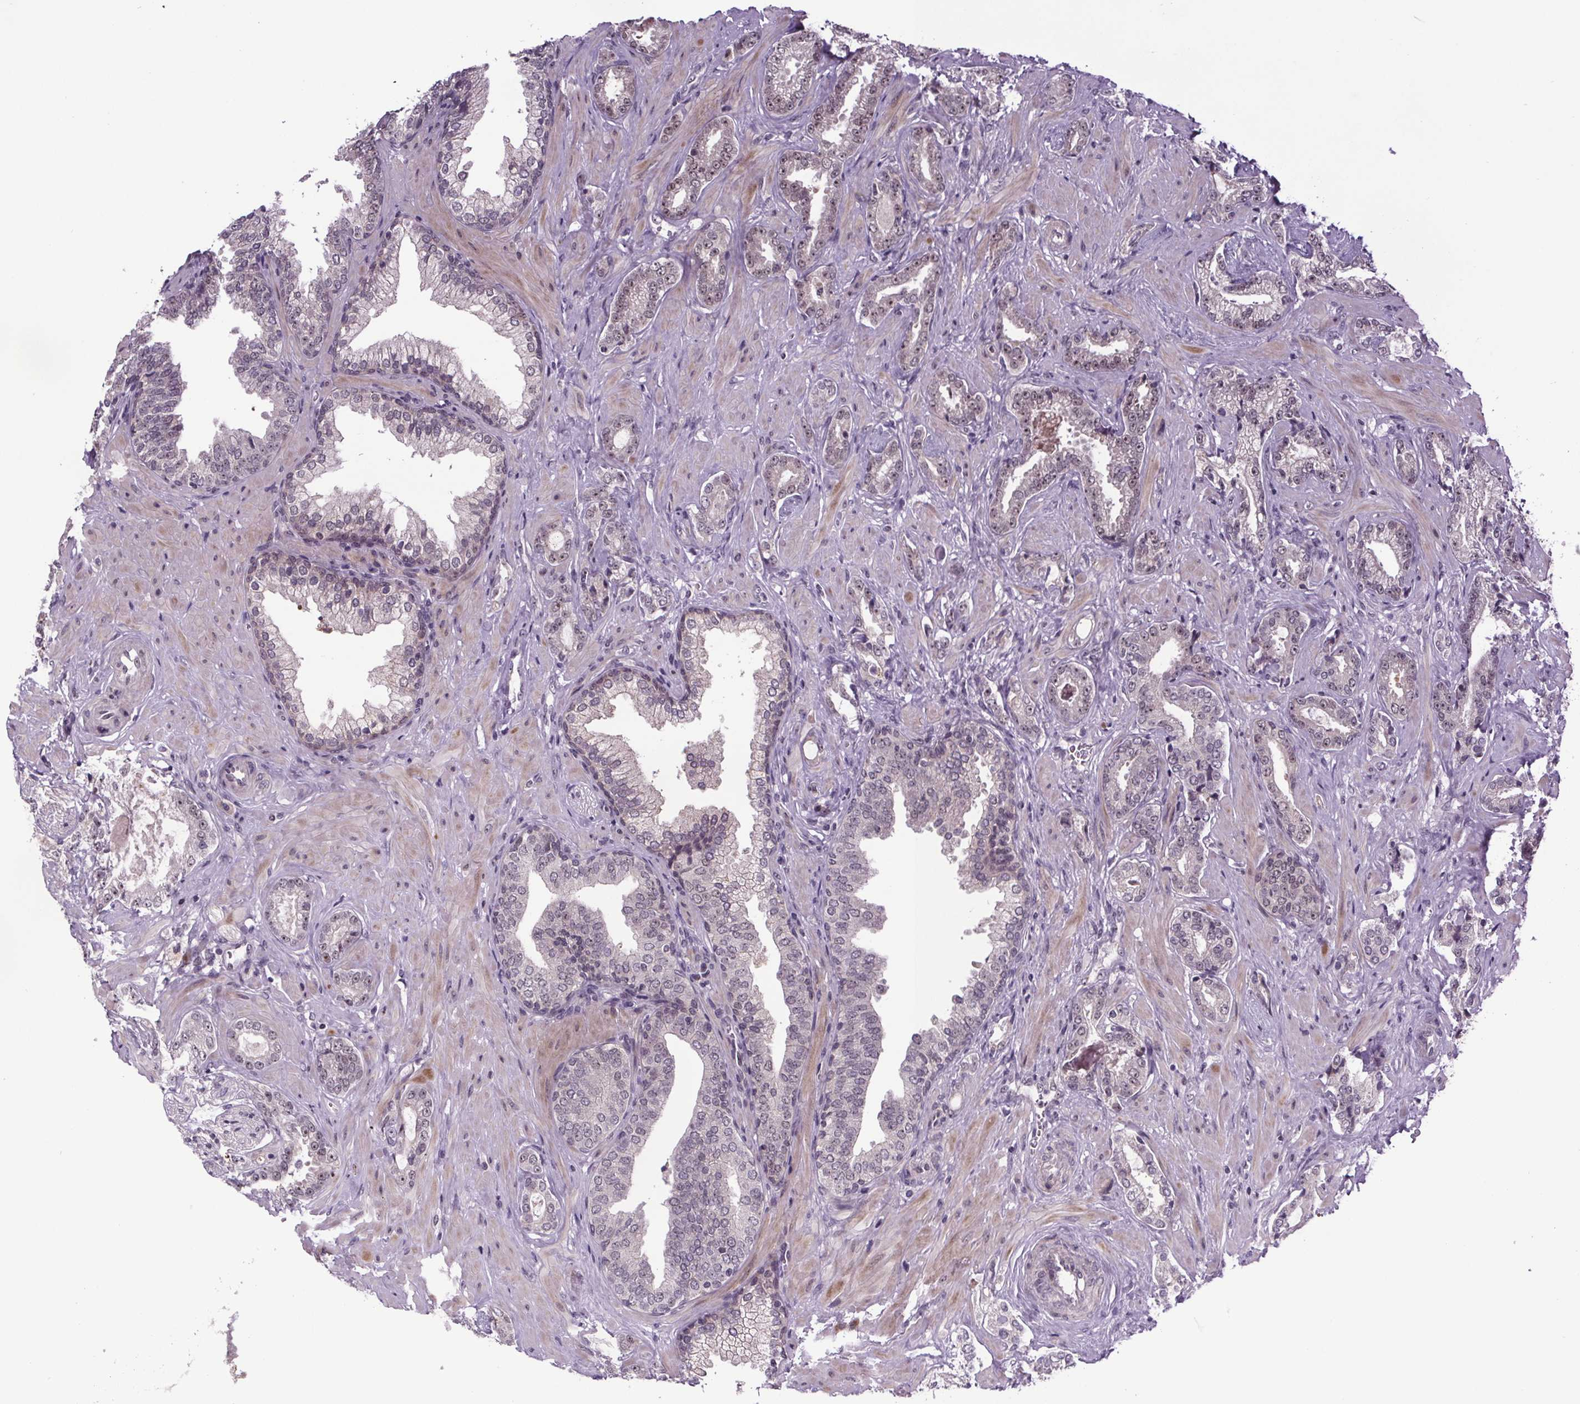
{"staining": {"intensity": "weak", "quantity": "25%-75%", "location": "nuclear"}, "tissue": "prostate cancer", "cell_type": "Tumor cells", "image_type": "cancer", "snomed": [{"axis": "morphology", "description": "Adenocarcinoma, Low grade"}, {"axis": "topography", "description": "Prostate"}], "caption": "Adenocarcinoma (low-grade) (prostate) stained with a protein marker exhibits weak staining in tumor cells.", "gene": "ATMIN", "patient": {"sex": "male", "age": 61}}